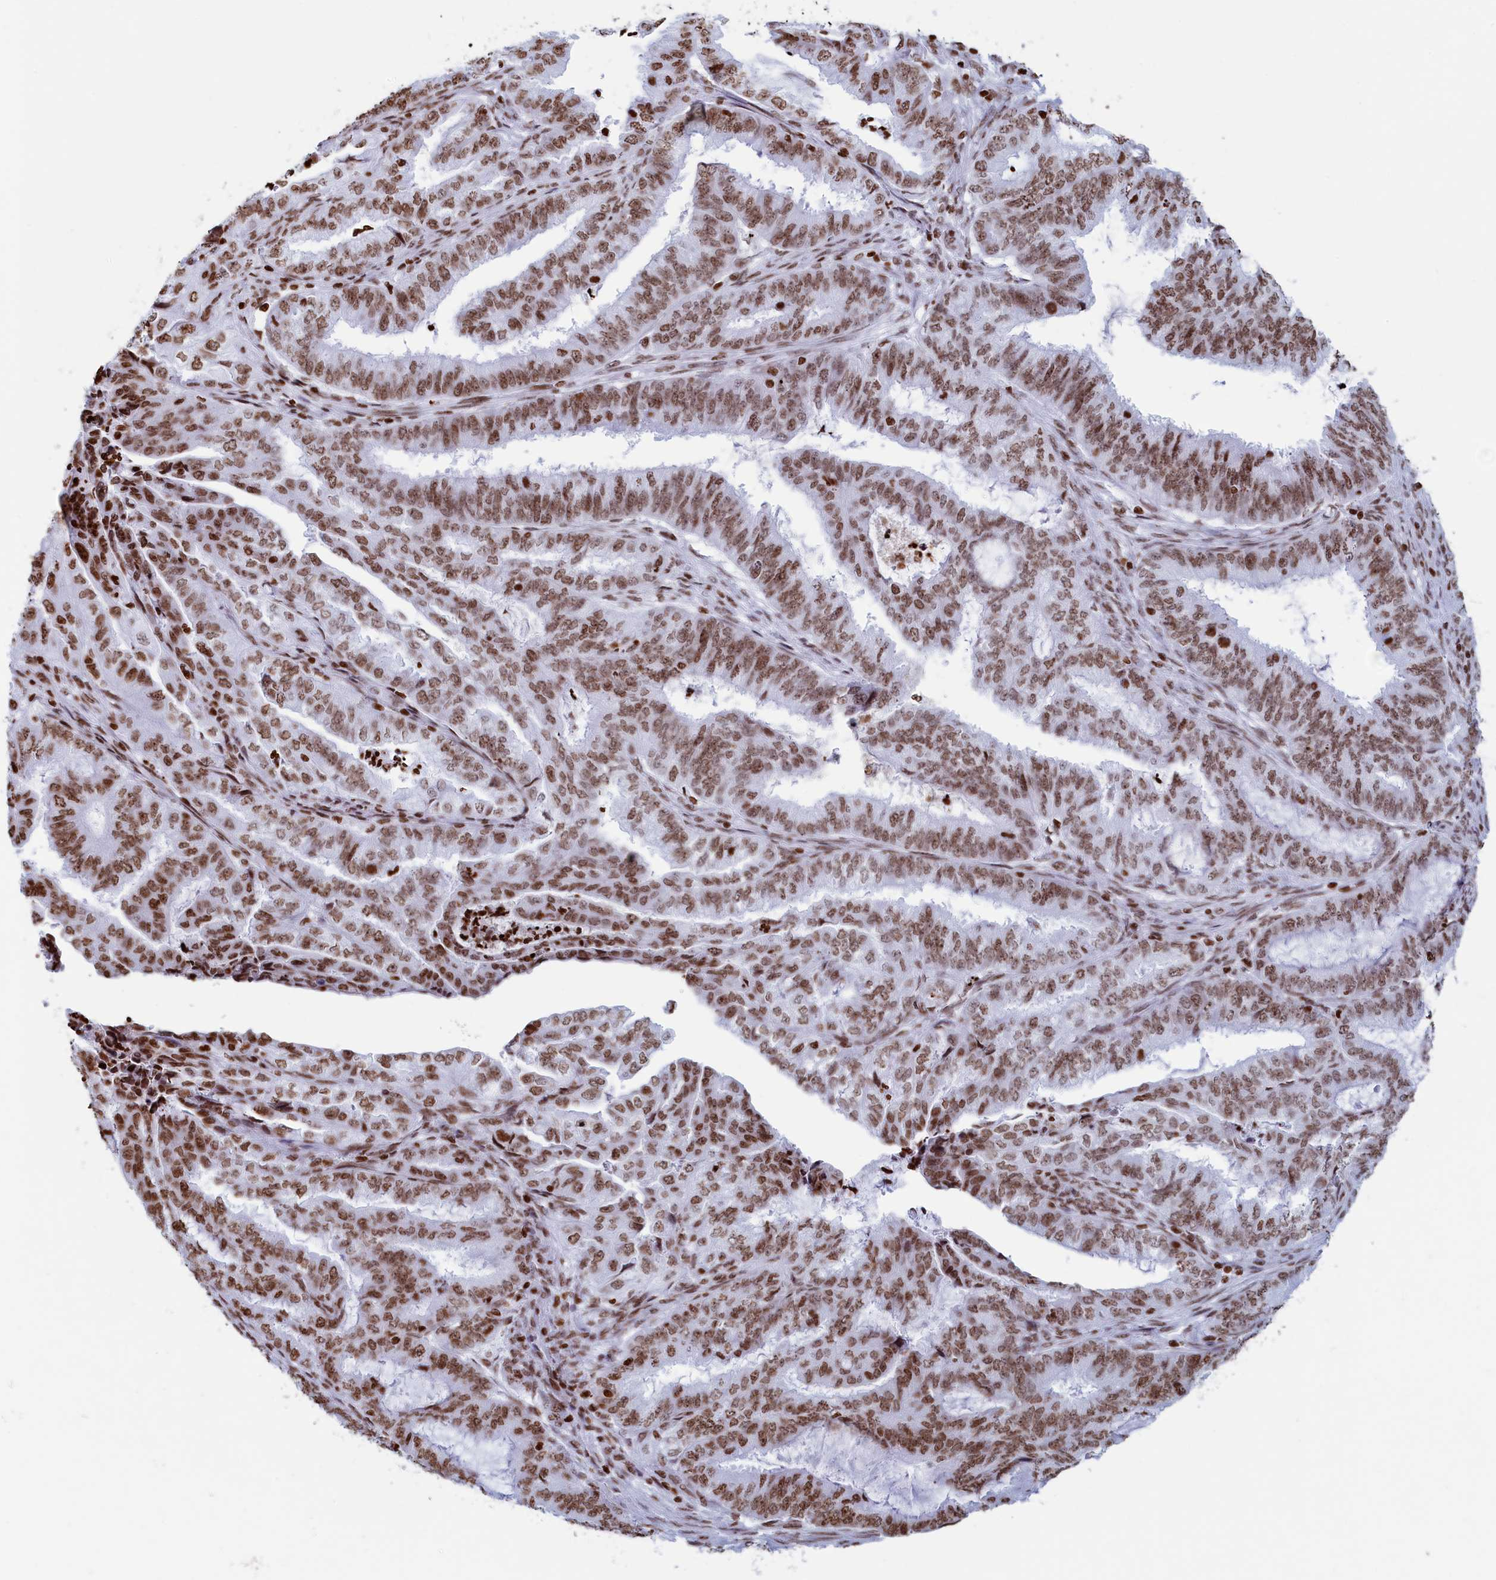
{"staining": {"intensity": "moderate", "quantity": ">75%", "location": "nuclear"}, "tissue": "endometrial cancer", "cell_type": "Tumor cells", "image_type": "cancer", "snomed": [{"axis": "morphology", "description": "Adenocarcinoma, NOS"}, {"axis": "topography", "description": "Endometrium"}], "caption": "A medium amount of moderate nuclear expression is identified in about >75% of tumor cells in endometrial cancer tissue. The protein is shown in brown color, while the nuclei are stained blue.", "gene": "APOBEC3A", "patient": {"sex": "female", "age": 51}}